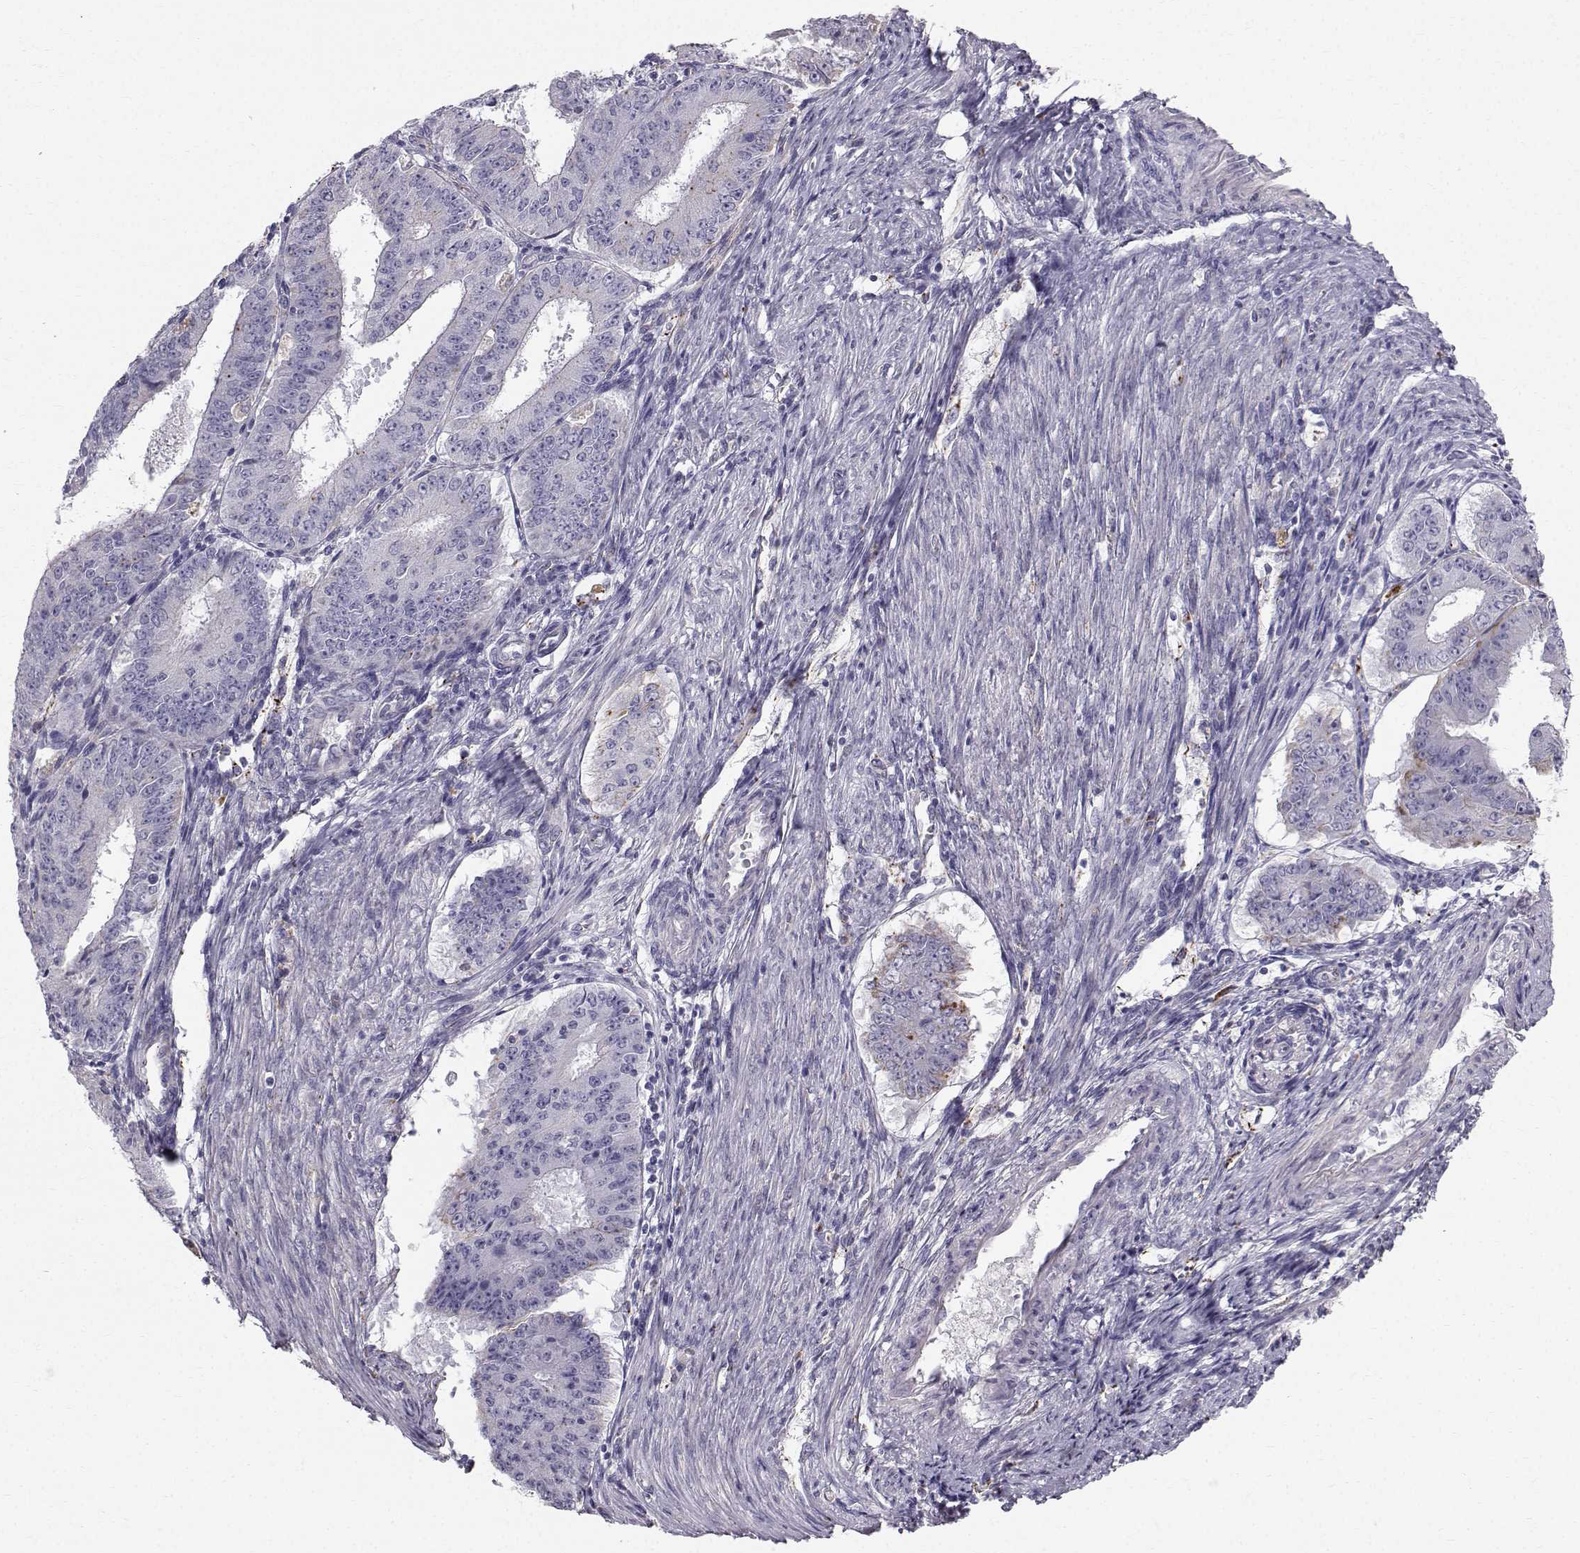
{"staining": {"intensity": "negative", "quantity": "none", "location": "none"}, "tissue": "ovarian cancer", "cell_type": "Tumor cells", "image_type": "cancer", "snomed": [{"axis": "morphology", "description": "Carcinoma, endometroid"}, {"axis": "topography", "description": "Ovary"}], "caption": "The image displays no significant positivity in tumor cells of ovarian endometroid carcinoma.", "gene": "CALCR", "patient": {"sex": "female", "age": 42}}